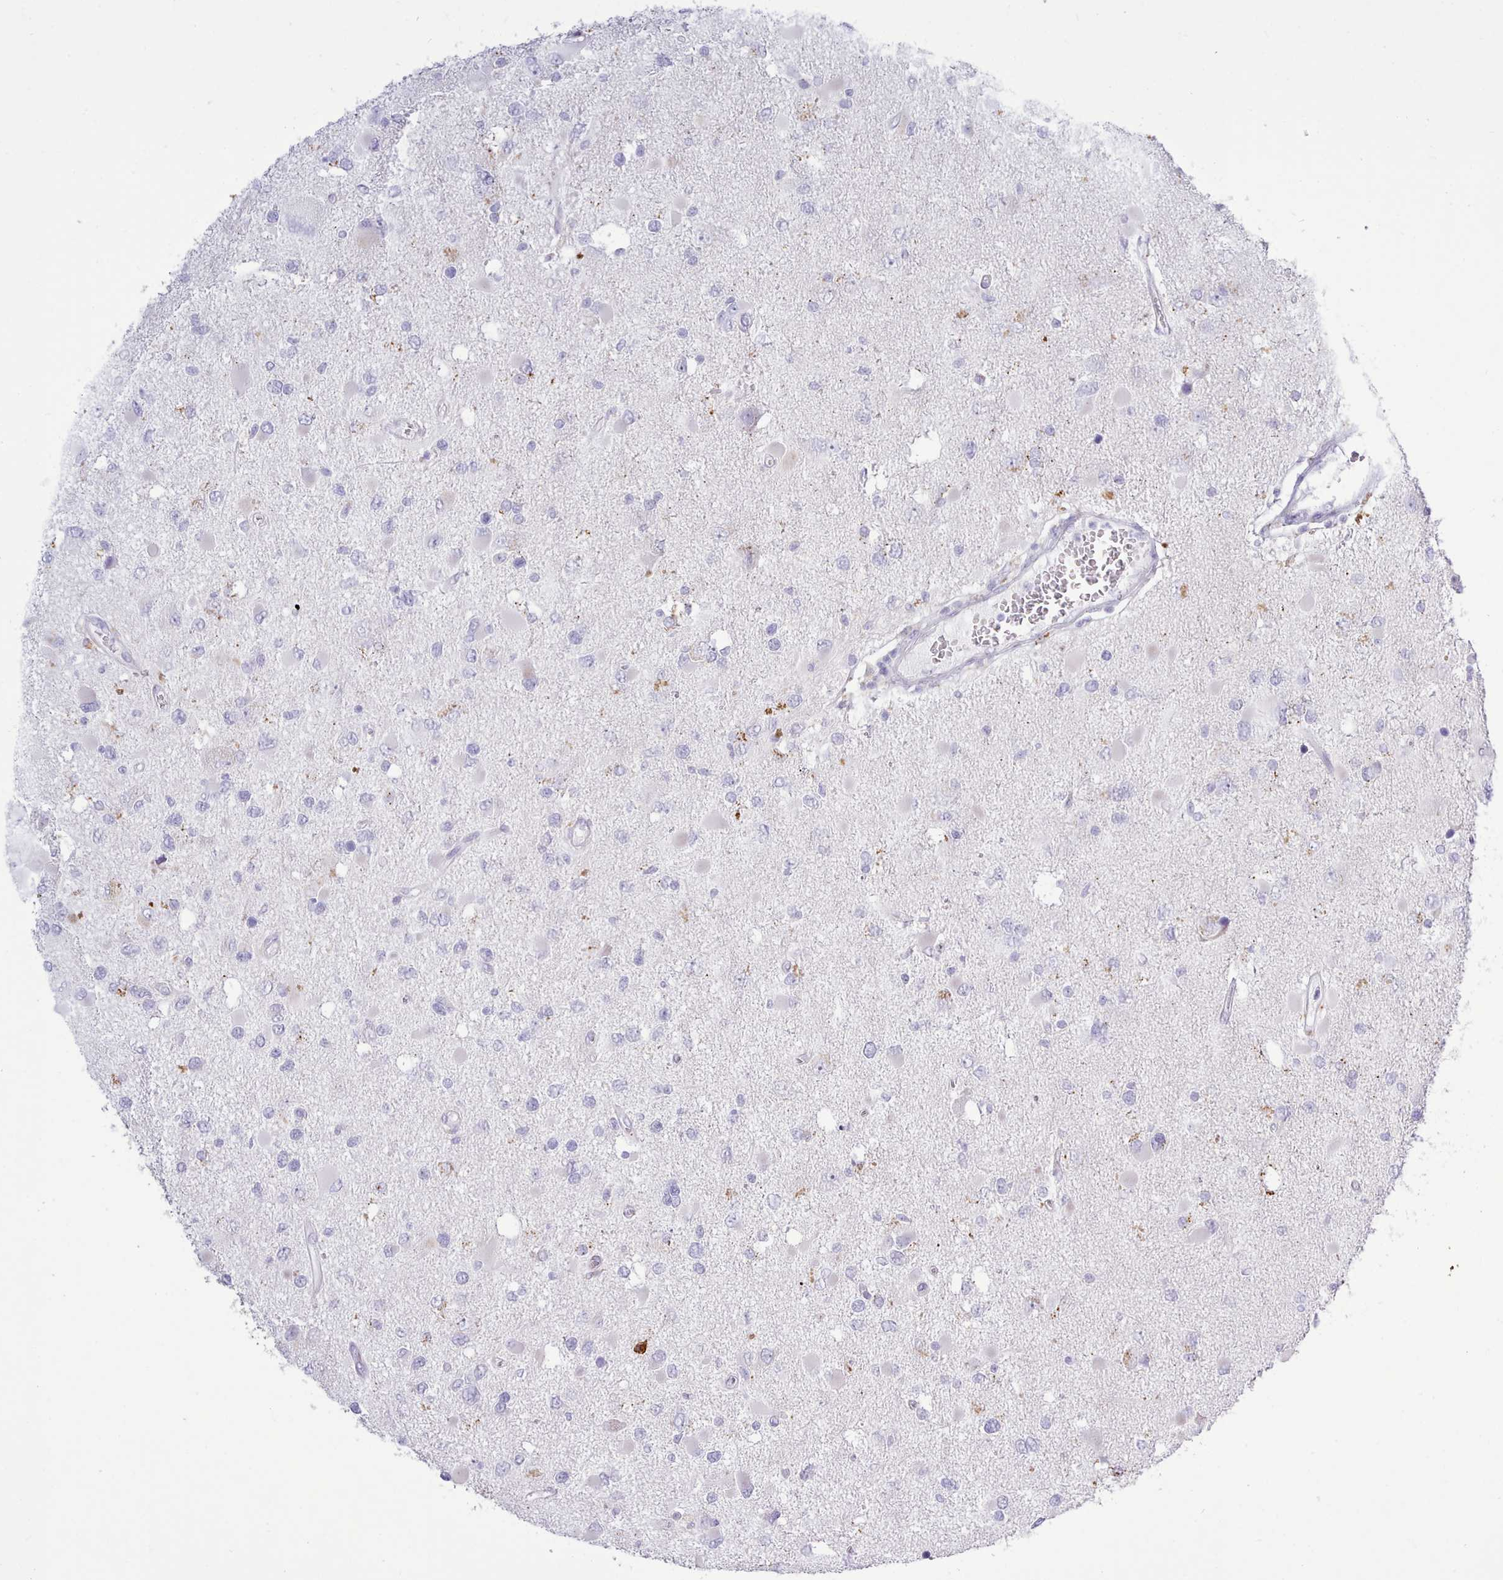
{"staining": {"intensity": "negative", "quantity": "none", "location": "none"}, "tissue": "glioma", "cell_type": "Tumor cells", "image_type": "cancer", "snomed": [{"axis": "morphology", "description": "Glioma, malignant, High grade"}, {"axis": "topography", "description": "Brain"}], "caption": "High power microscopy photomicrograph of an IHC image of glioma, revealing no significant expression in tumor cells.", "gene": "SRD5A1", "patient": {"sex": "male", "age": 53}}